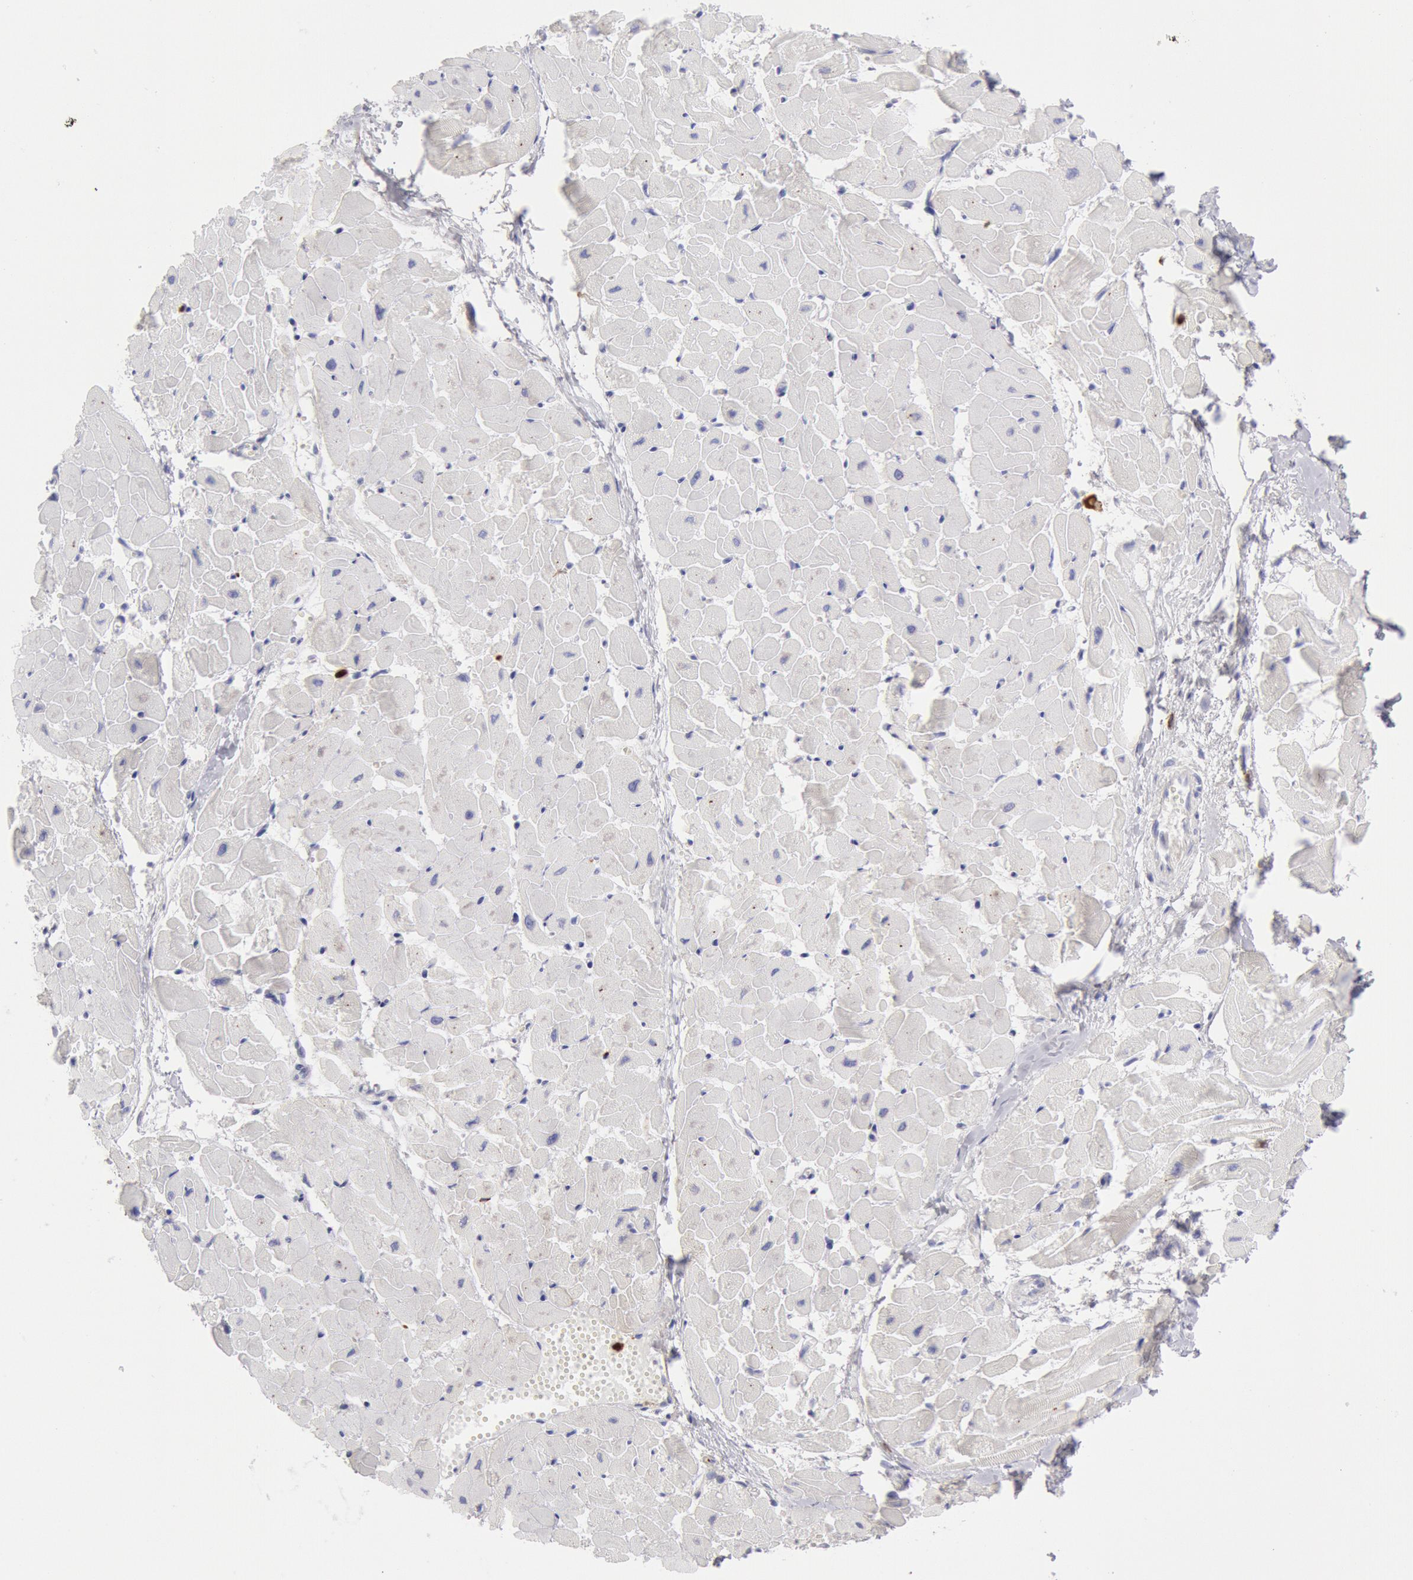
{"staining": {"intensity": "negative", "quantity": "none", "location": "none"}, "tissue": "heart muscle", "cell_type": "Cardiomyocytes", "image_type": "normal", "snomed": [{"axis": "morphology", "description": "Normal tissue, NOS"}, {"axis": "topography", "description": "Heart"}], "caption": "Immunohistochemistry histopathology image of benign heart muscle: human heart muscle stained with DAB exhibits no significant protein positivity in cardiomyocytes. The staining was performed using DAB (3,3'-diaminobenzidine) to visualize the protein expression in brown, while the nuclei were stained in blue with hematoxylin (Magnification: 20x).", "gene": "FCN1", "patient": {"sex": "female", "age": 19}}